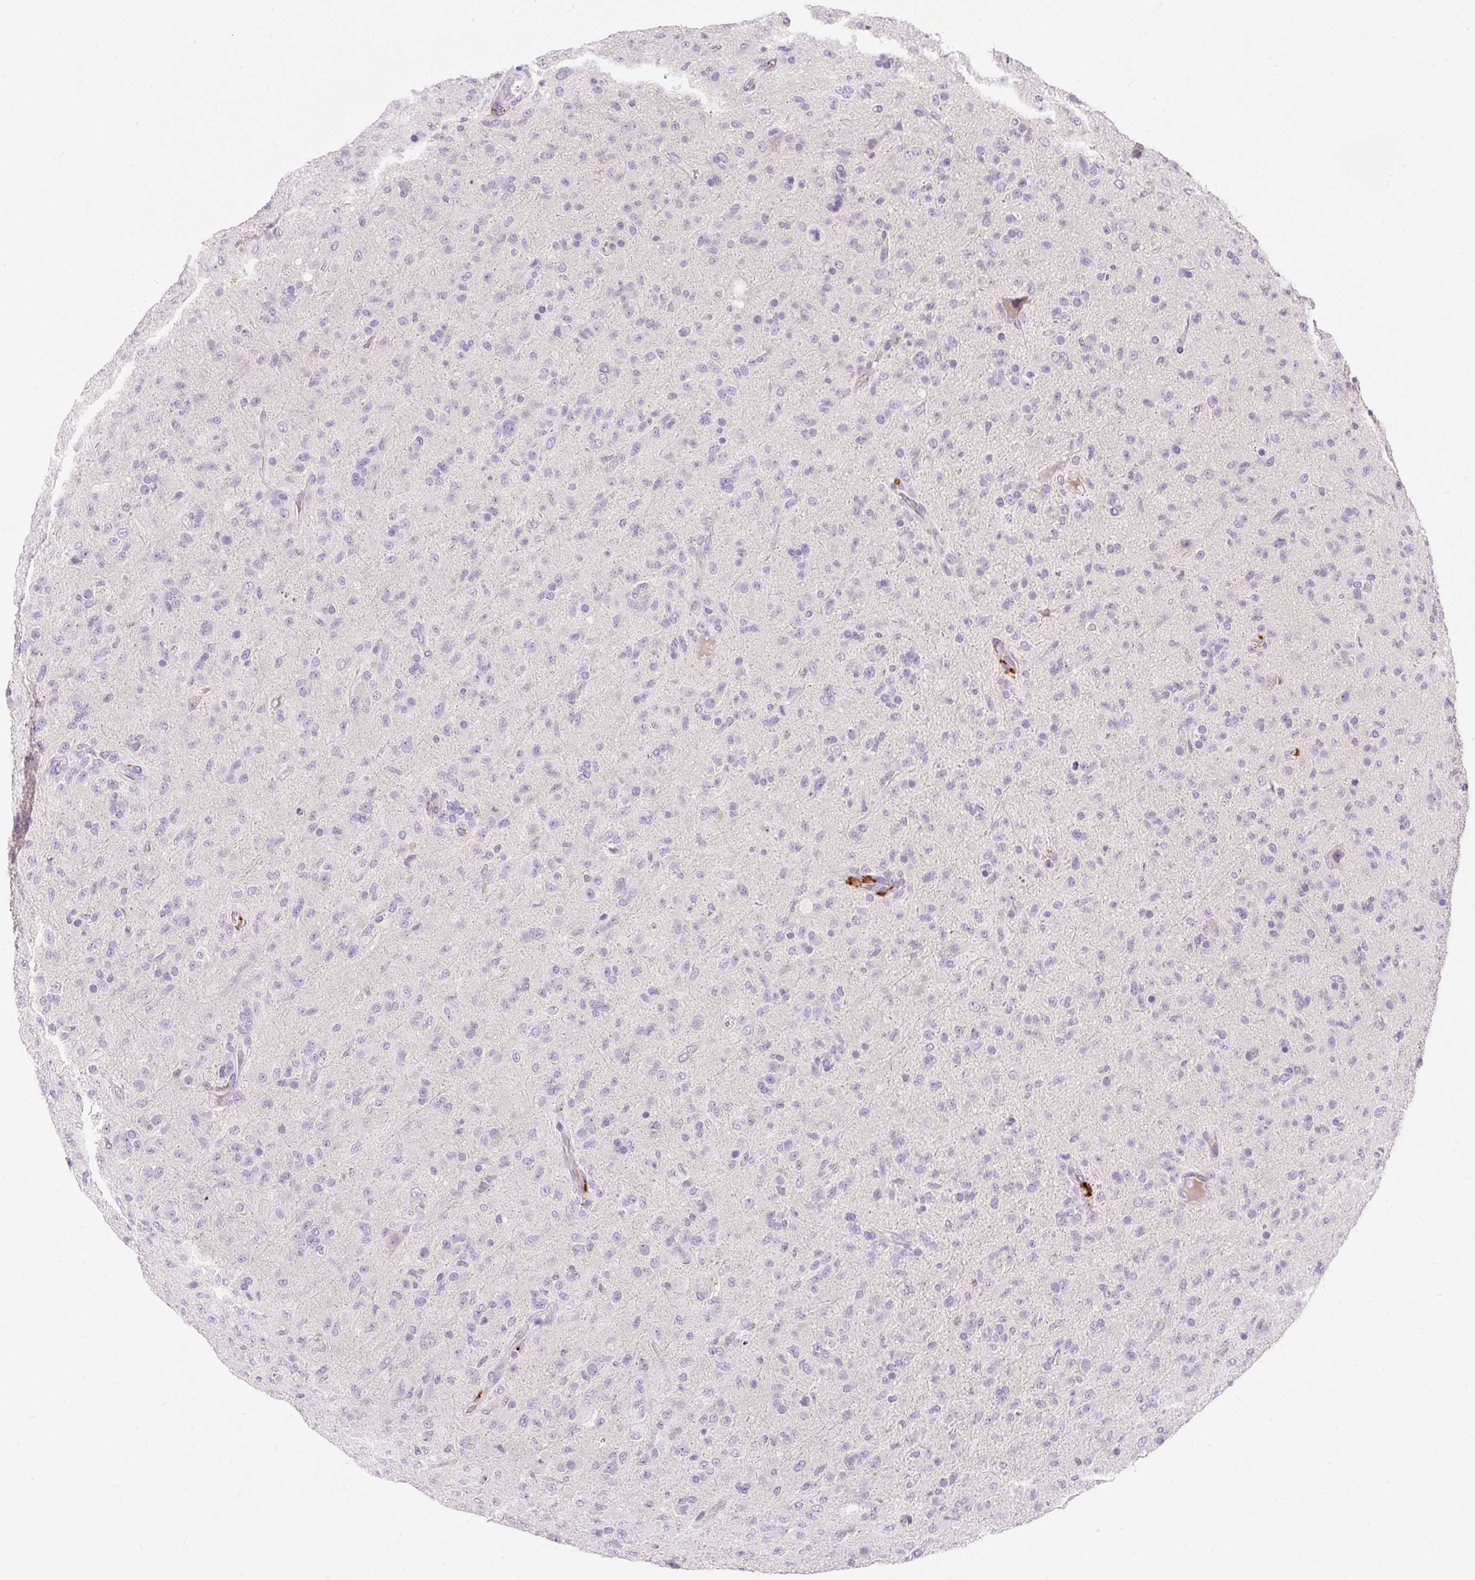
{"staining": {"intensity": "negative", "quantity": "none", "location": "none"}, "tissue": "glioma", "cell_type": "Tumor cells", "image_type": "cancer", "snomed": [{"axis": "morphology", "description": "Glioma, malignant, Low grade"}, {"axis": "topography", "description": "Brain"}], "caption": "IHC image of neoplastic tissue: human malignant glioma (low-grade) stained with DAB (3,3'-diaminobenzidine) shows no significant protein staining in tumor cells.", "gene": "TMEM150C", "patient": {"sex": "male", "age": 65}}